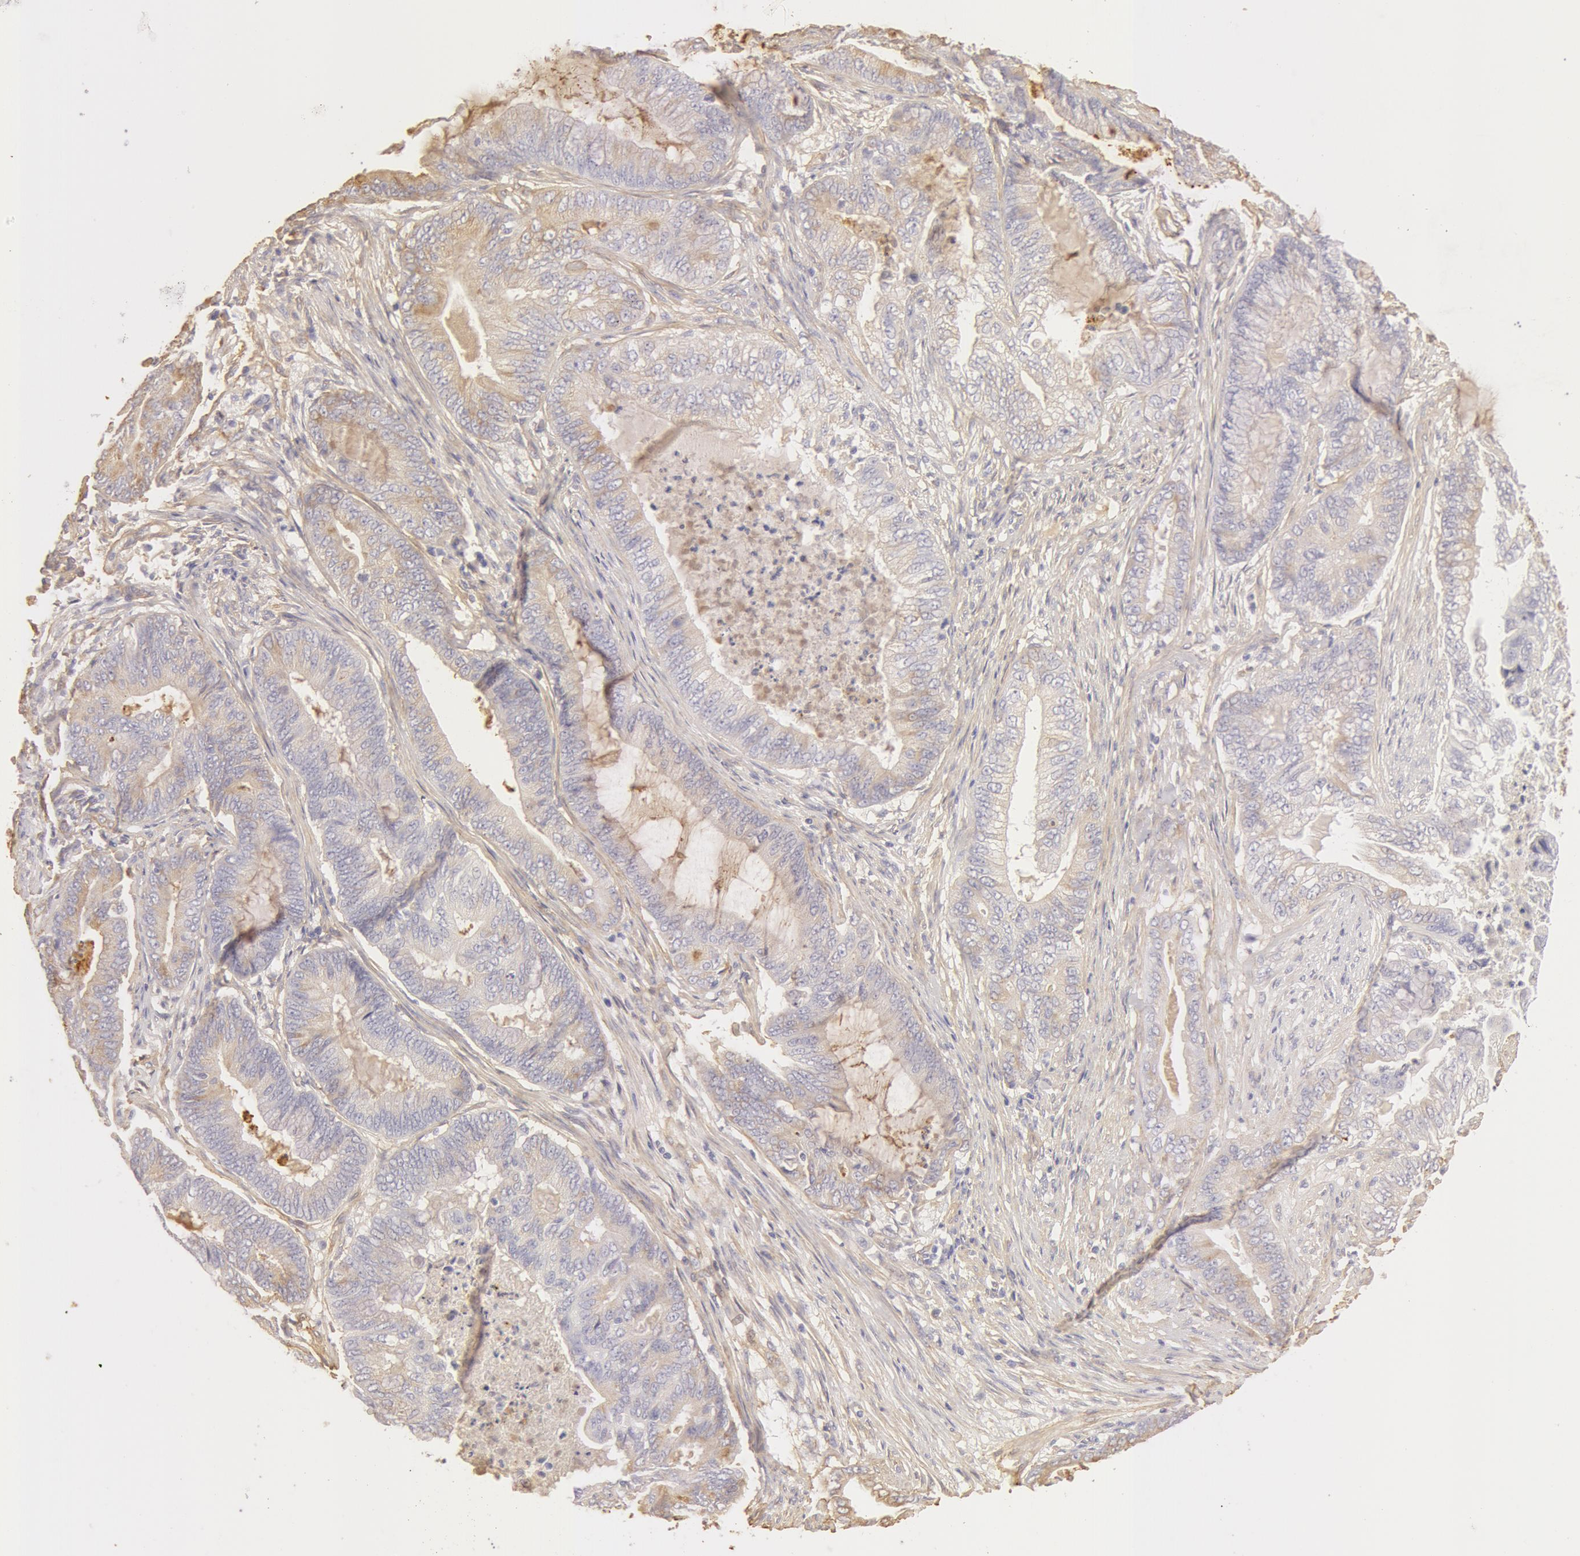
{"staining": {"intensity": "weak", "quantity": "25%-75%", "location": "cytoplasmic/membranous"}, "tissue": "endometrial cancer", "cell_type": "Tumor cells", "image_type": "cancer", "snomed": [{"axis": "morphology", "description": "Adenocarcinoma, NOS"}, {"axis": "topography", "description": "Endometrium"}], "caption": "Protein staining of adenocarcinoma (endometrial) tissue demonstrates weak cytoplasmic/membranous staining in approximately 25%-75% of tumor cells.", "gene": "COL4A1", "patient": {"sex": "female", "age": 63}}